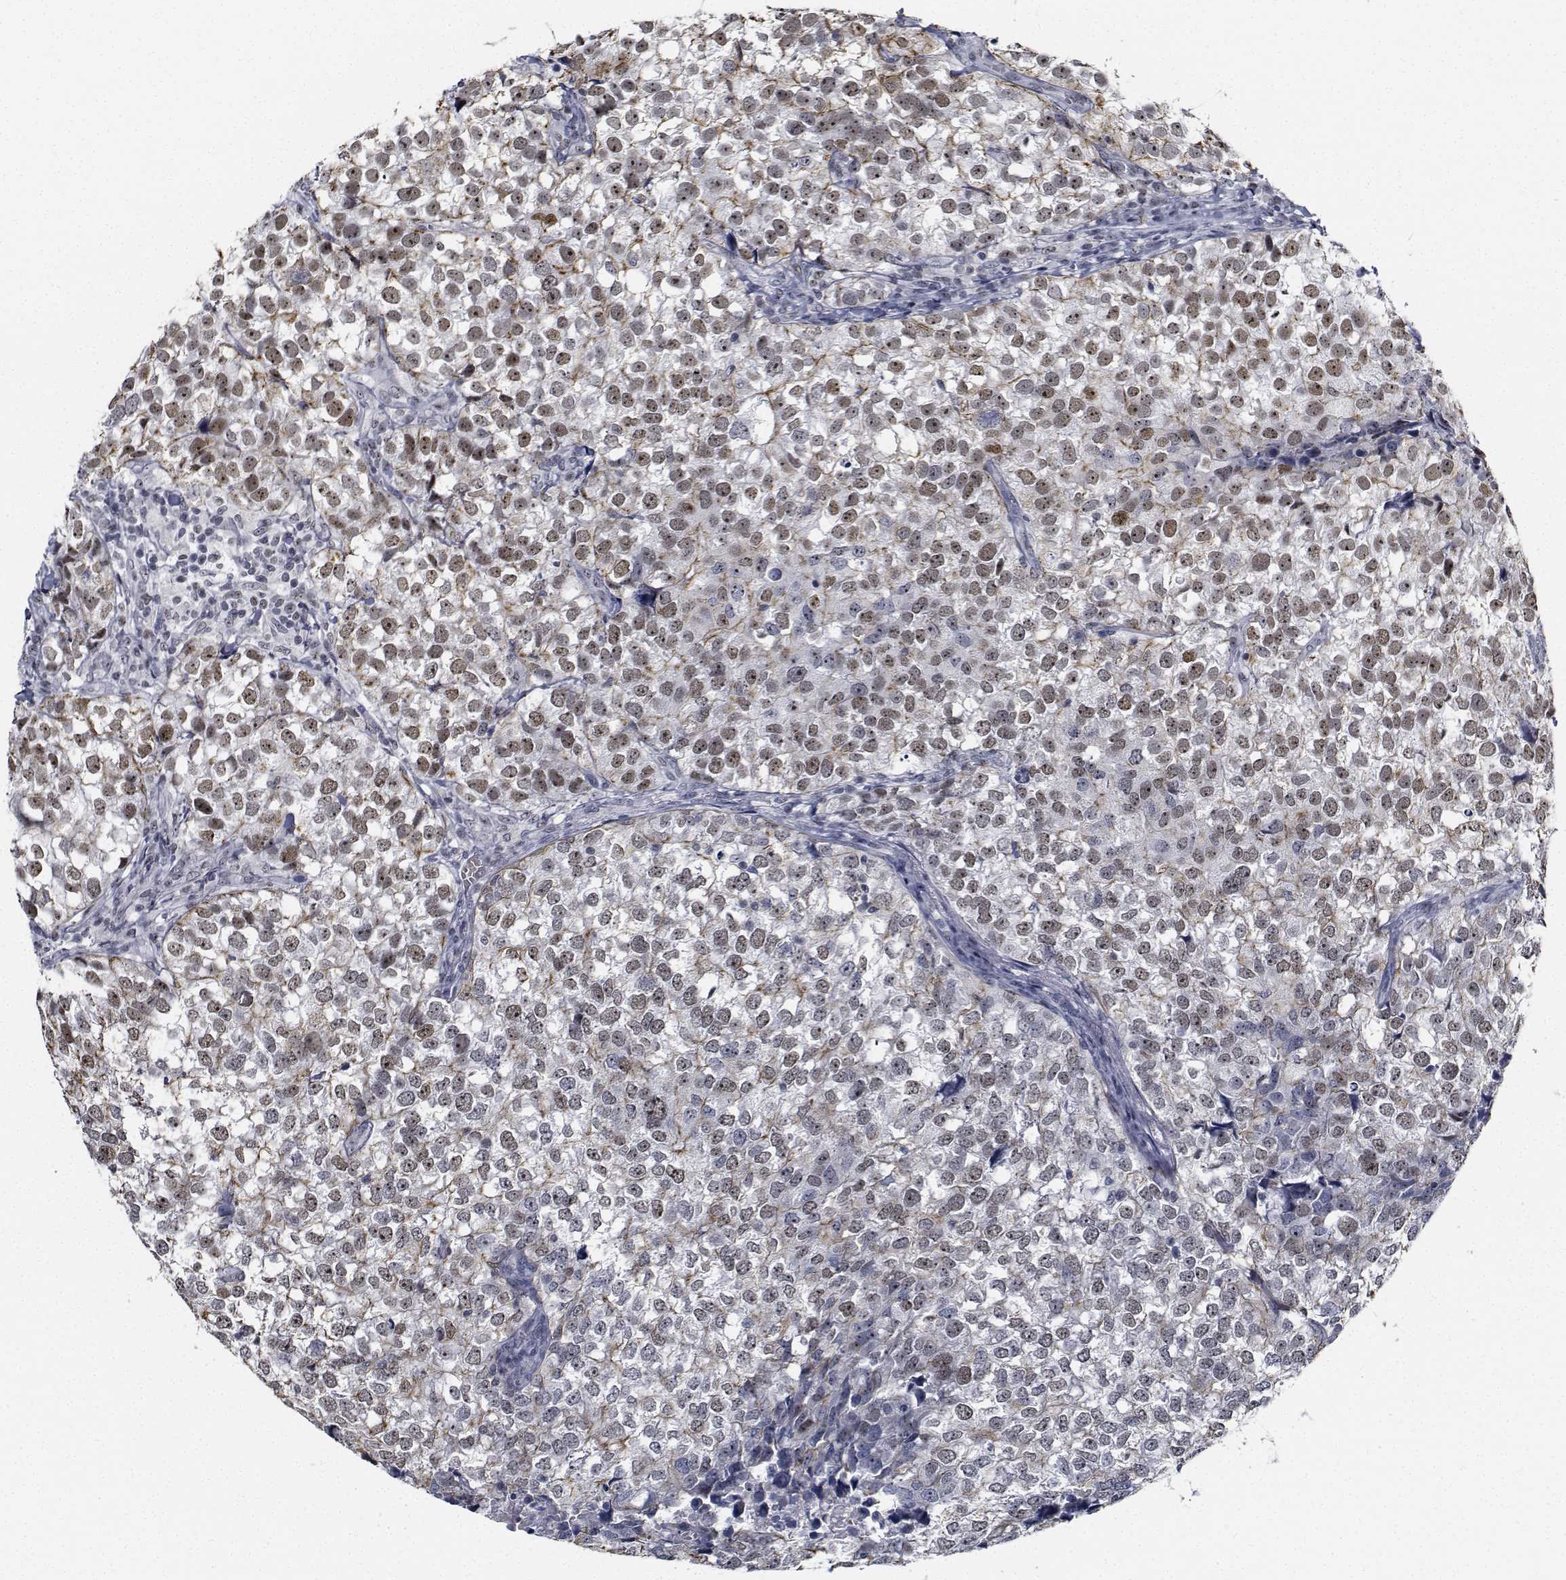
{"staining": {"intensity": "moderate", "quantity": ">75%", "location": "nuclear"}, "tissue": "breast cancer", "cell_type": "Tumor cells", "image_type": "cancer", "snomed": [{"axis": "morphology", "description": "Duct carcinoma"}, {"axis": "topography", "description": "Breast"}], "caption": "There is medium levels of moderate nuclear staining in tumor cells of breast infiltrating ductal carcinoma, as demonstrated by immunohistochemical staining (brown color).", "gene": "NVL", "patient": {"sex": "female", "age": 30}}